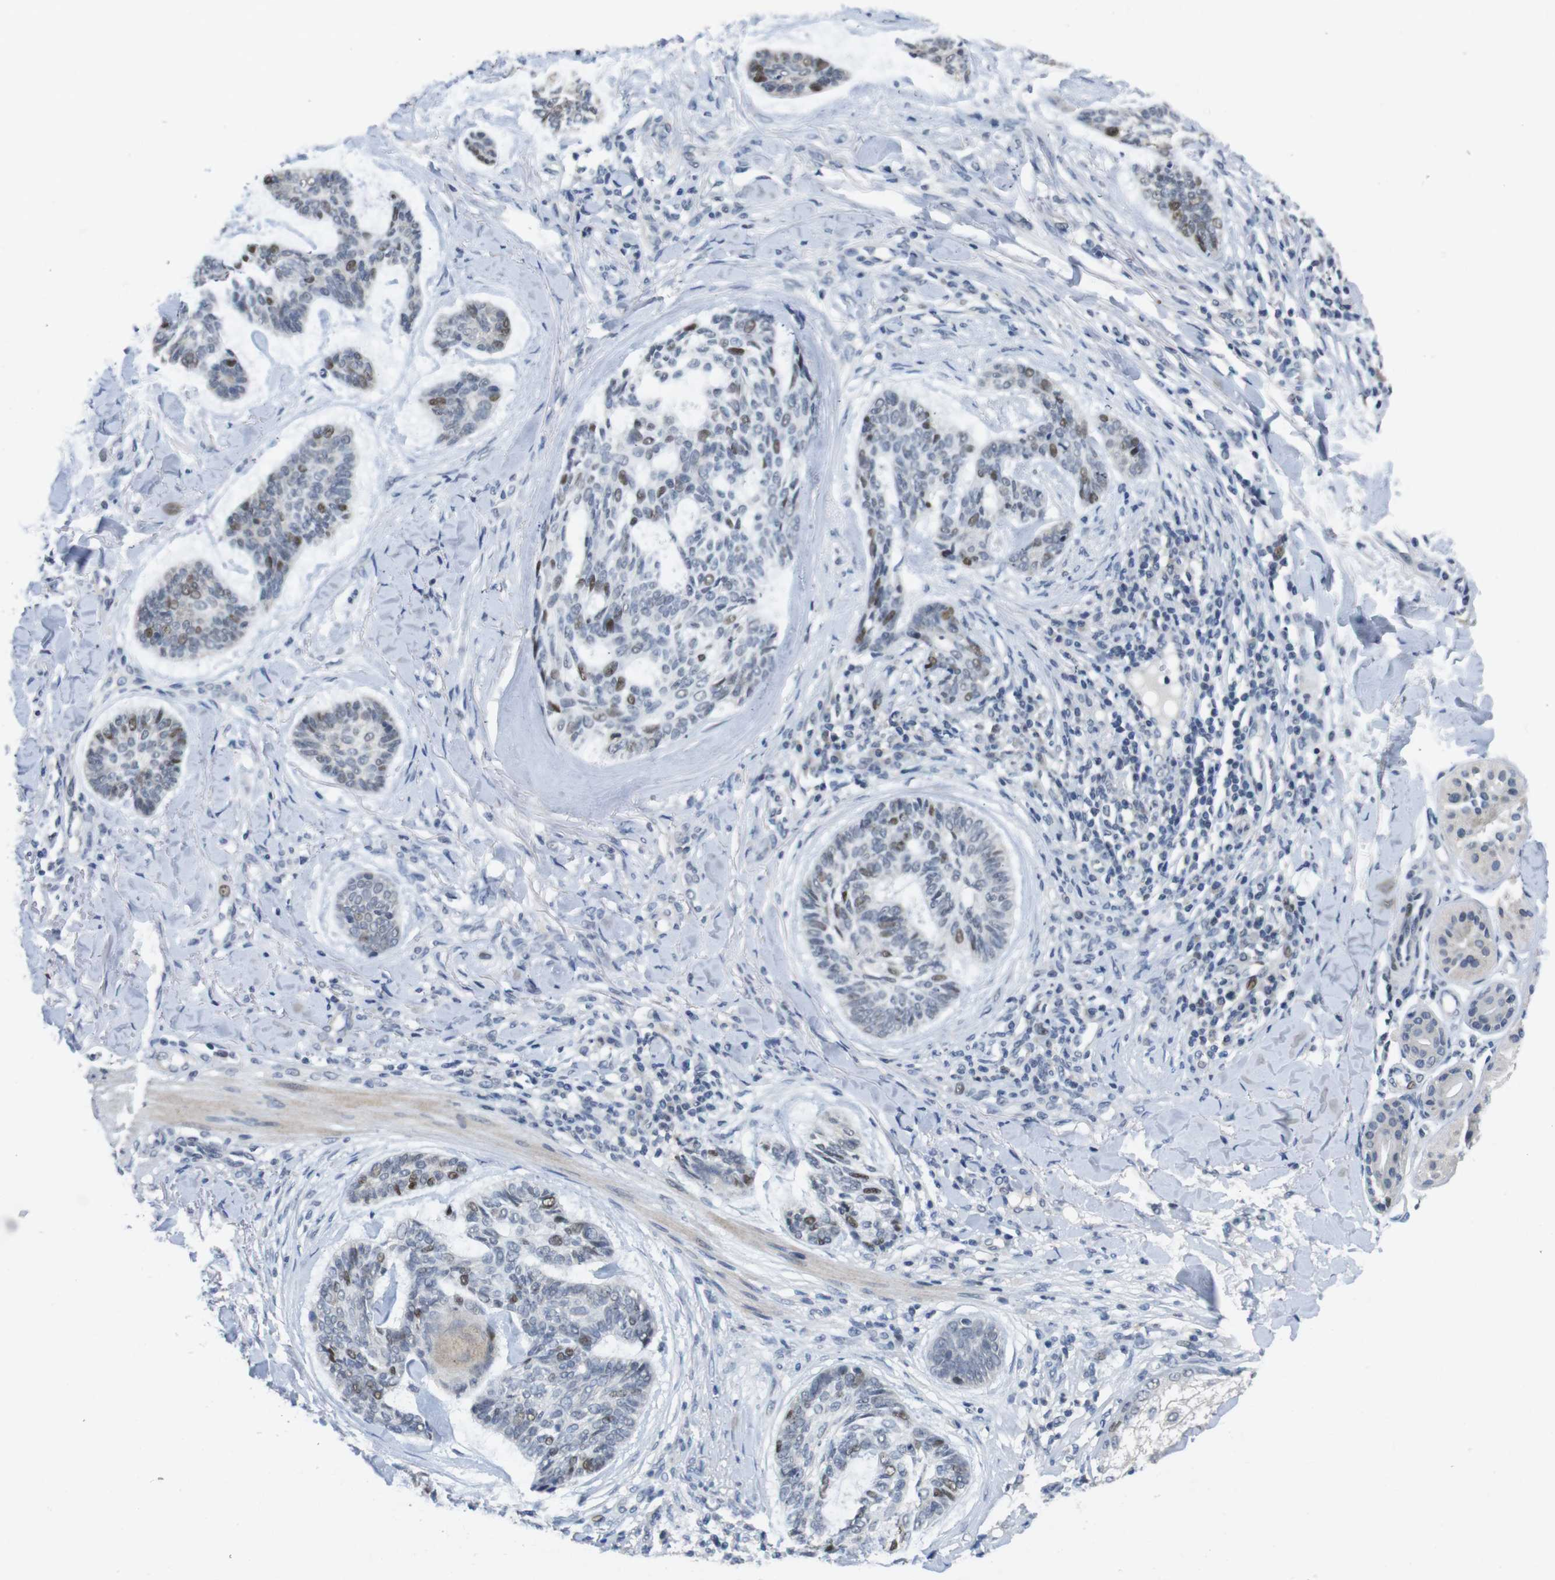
{"staining": {"intensity": "moderate", "quantity": "<25%", "location": "nuclear"}, "tissue": "skin cancer", "cell_type": "Tumor cells", "image_type": "cancer", "snomed": [{"axis": "morphology", "description": "Basal cell carcinoma"}, {"axis": "topography", "description": "Skin"}], "caption": "High-magnification brightfield microscopy of skin cancer (basal cell carcinoma) stained with DAB (brown) and counterstained with hematoxylin (blue). tumor cells exhibit moderate nuclear expression is present in about<25% of cells.", "gene": "SKP2", "patient": {"sex": "male", "age": 43}}